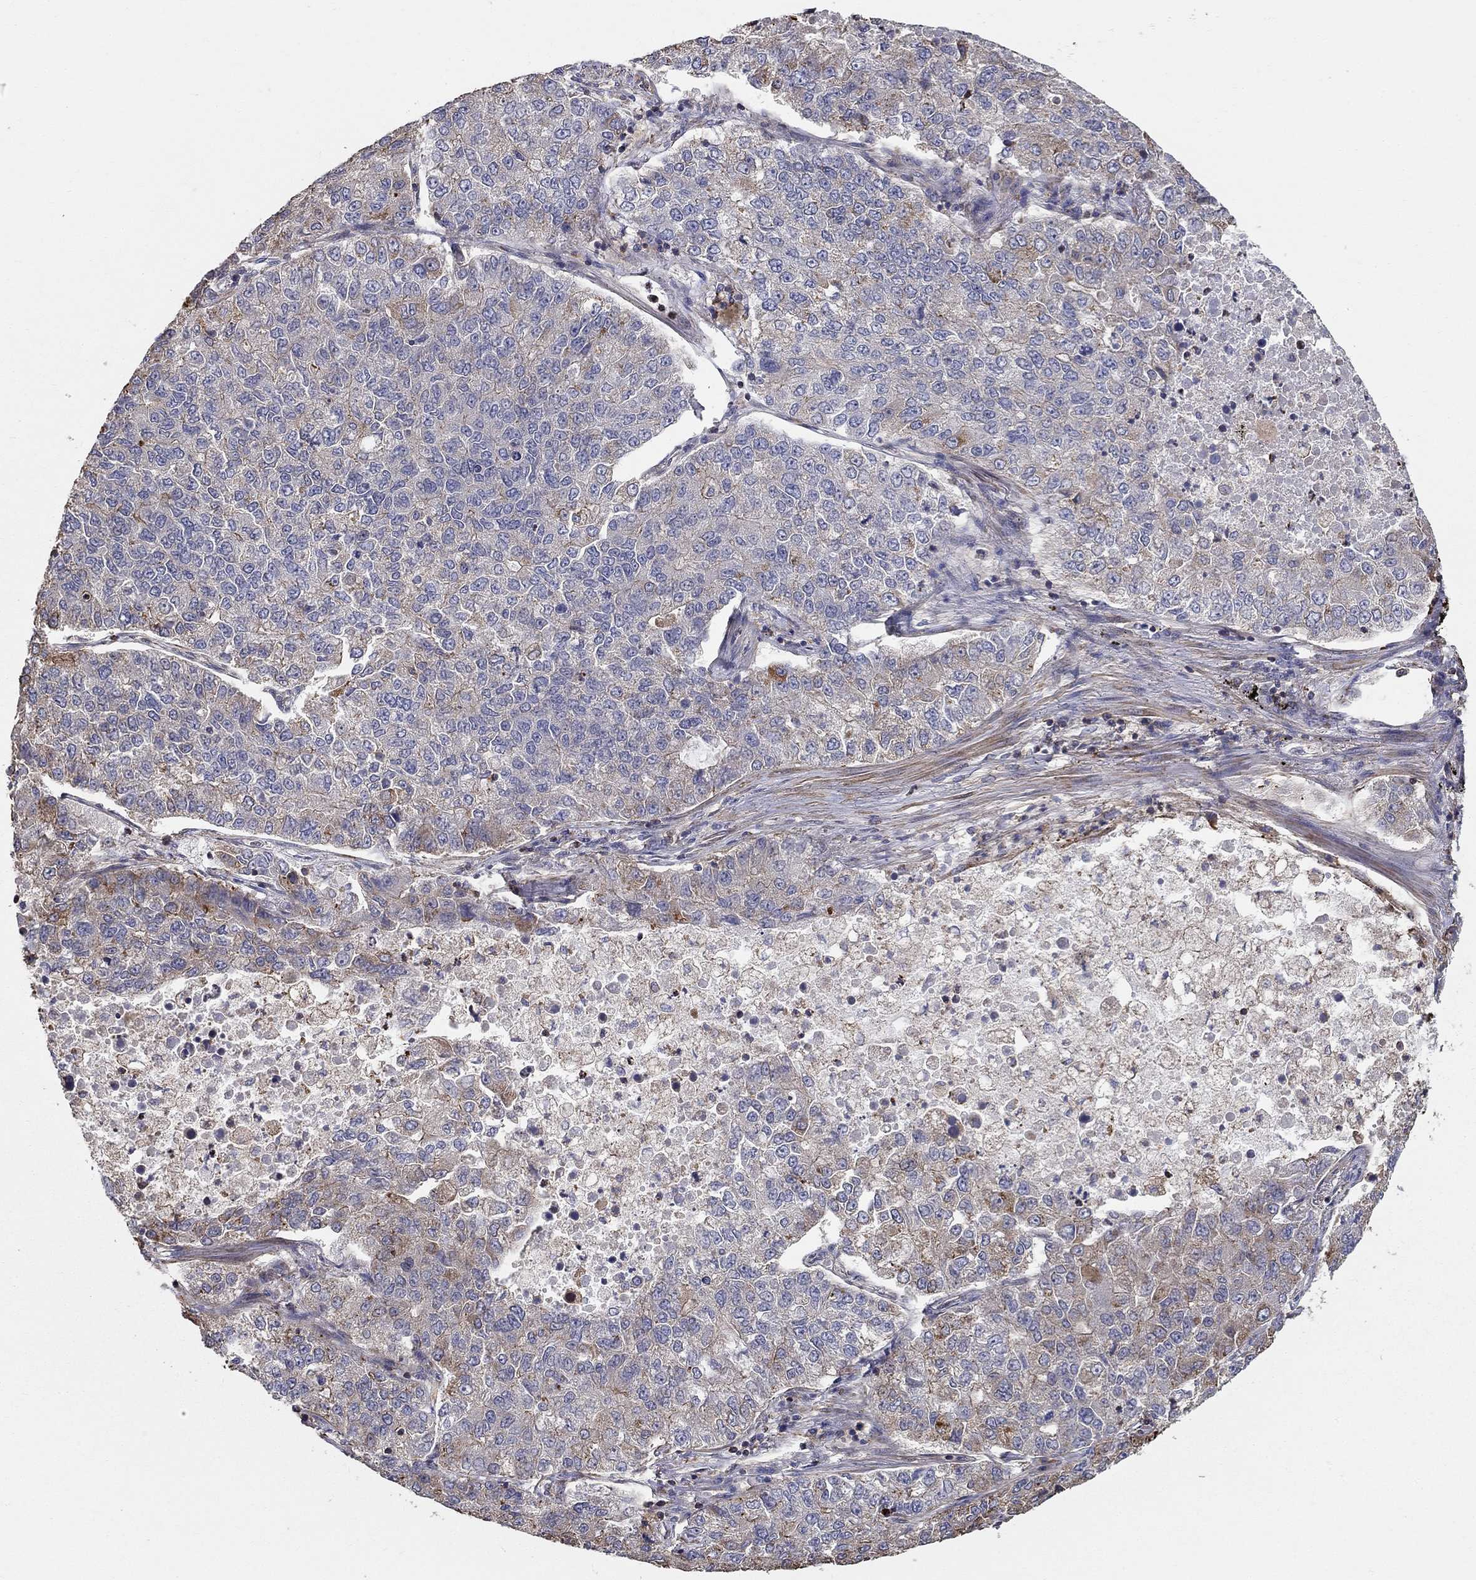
{"staining": {"intensity": "moderate", "quantity": "<25%", "location": "cytoplasmic/membranous"}, "tissue": "lung cancer", "cell_type": "Tumor cells", "image_type": "cancer", "snomed": [{"axis": "morphology", "description": "Adenocarcinoma, NOS"}, {"axis": "topography", "description": "Lung"}], "caption": "Lung adenocarcinoma tissue shows moderate cytoplasmic/membranous staining in about <25% of tumor cells The staining was performed using DAB, with brown indicating positive protein expression. Nuclei are stained blue with hematoxylin.", "gene": "NPHP1", "patient": {"sex": "male", "age": 49}}